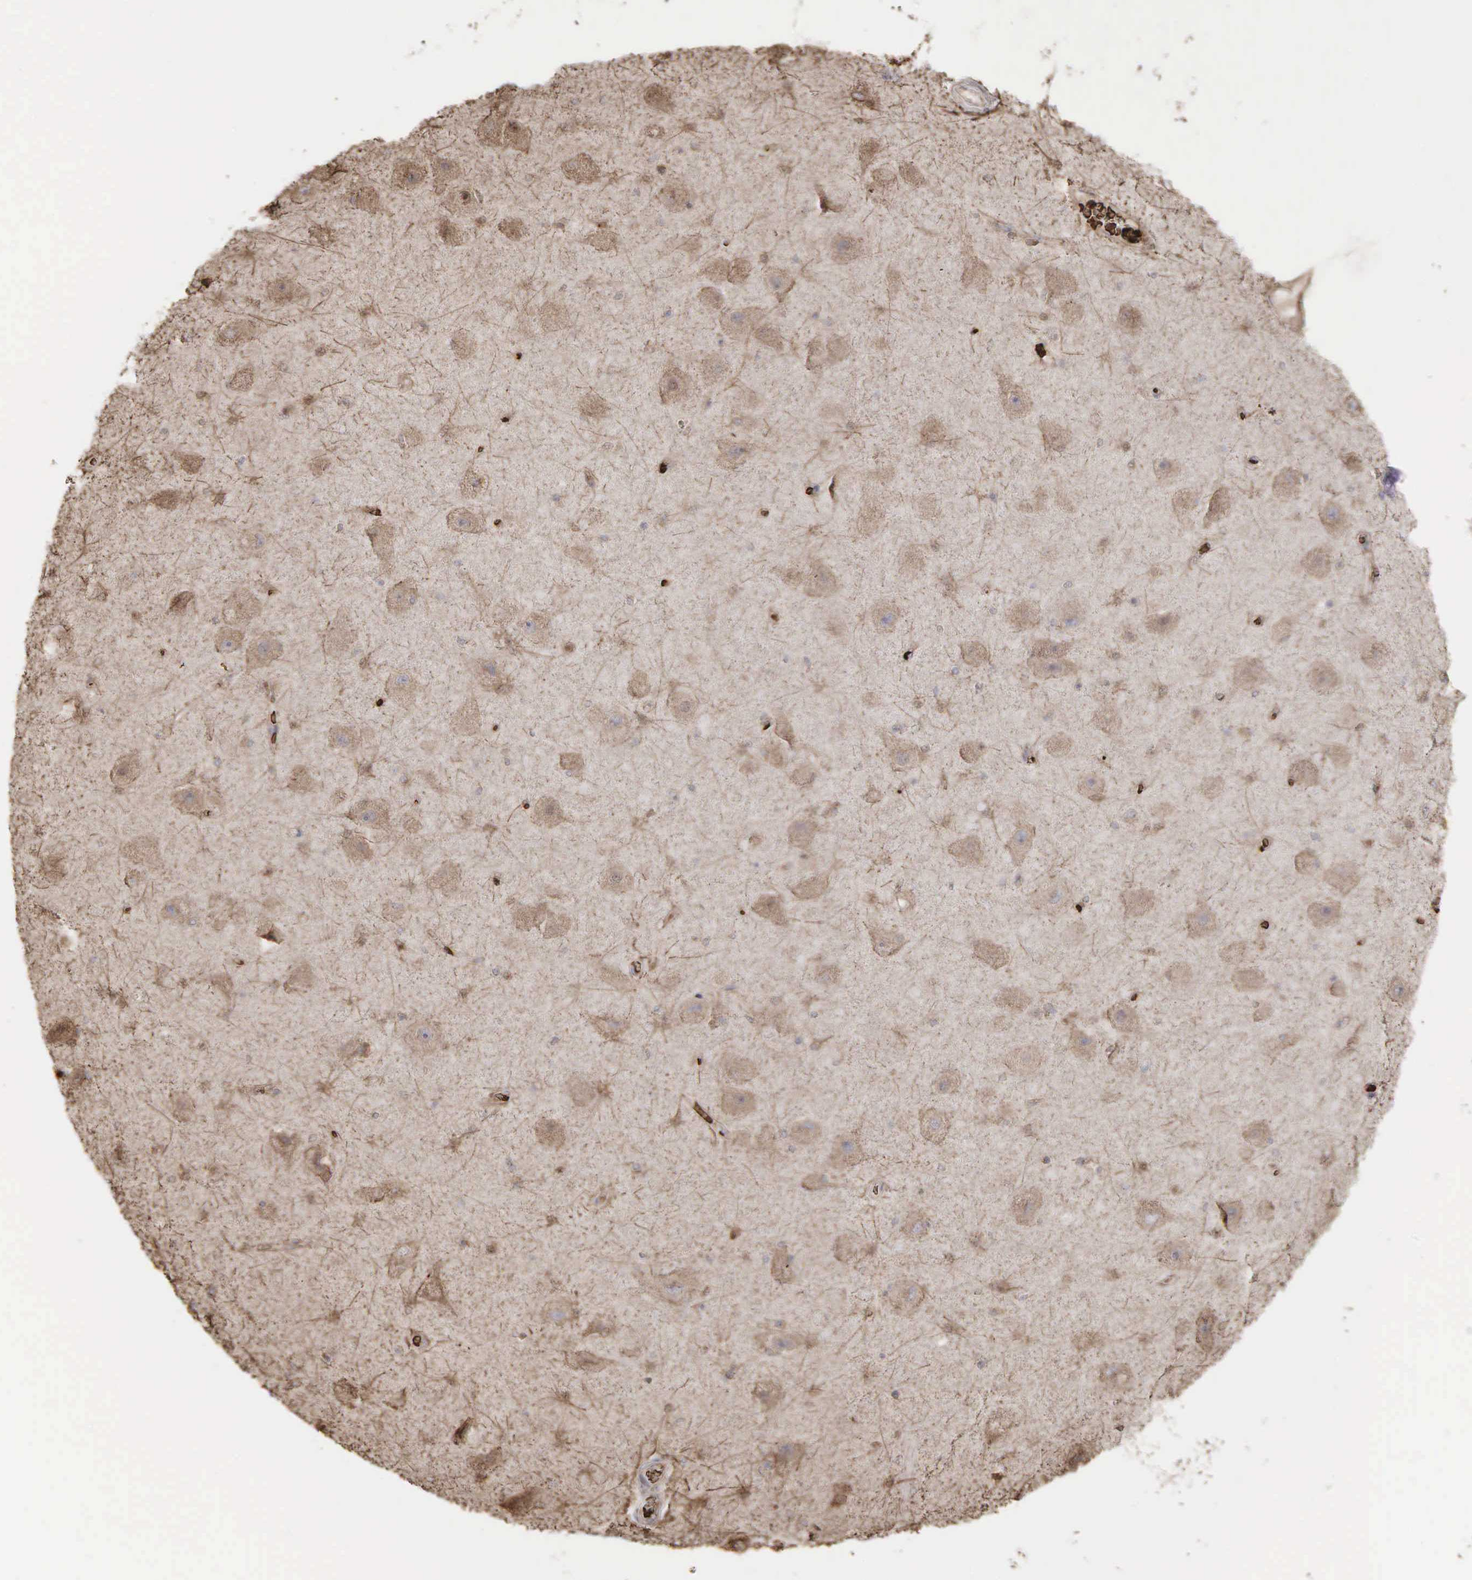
{"staining": {"intensity": "moderate", "quantity": "25%-75%", "location": "cytoplasmic/membranous,nuclear"}, "tissue": "hippocampus", "cell_type": "Glial cells", "image_type": "normal", "snomed": [{"axis": "morphology", "description": "Normal tissue, NOS"}, {"axis": "topography", "description": "Hippocampus"}], "caption": "Unremarkable hippocampus displays moderate cytoplasmic/membranous,nuclear positivity in approximately 25%-75% of glial cells, visualized by immunohistochemistry. The protein of interest is stained brown, and the nuclei are stained in blue (DAB (3,3'-diaminobenzidine) IHC with brightfield microscopy, high magnification).", "gene": "PABPC5", "patient": {"sex": "female", "age": 54}}